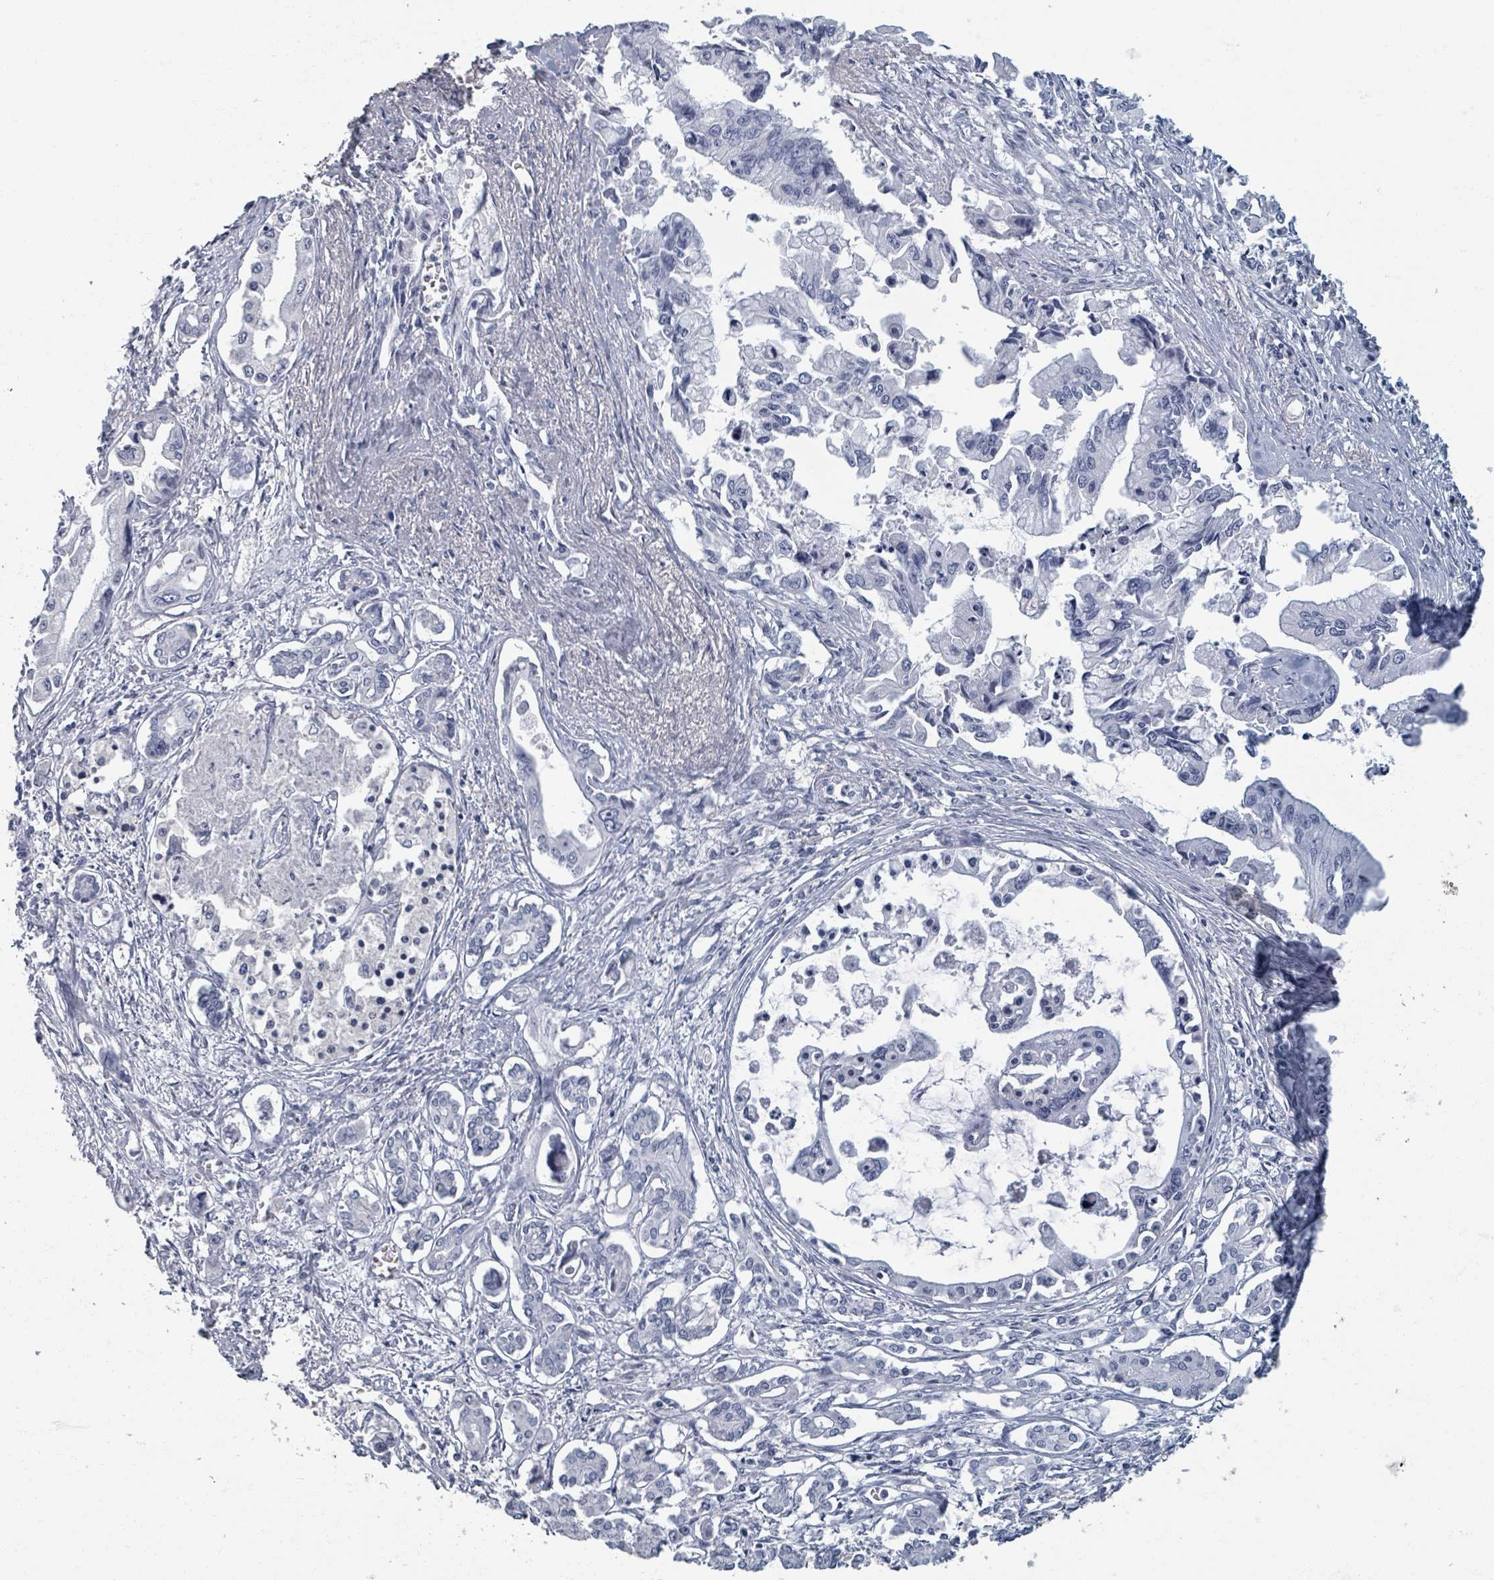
{"staining": {"intensity": "negative", "quantity": "none", "location": "none"}, "tissue": "pancreatic cancer", "cell_type": "Tumor cells", "image_type": "cancer", "snomed": [{"axis": "morphology", "description": "Adenocarcinoma, NOS"}, {"axis": "topography", "description": "Pancreas"}], "caption": "This is an immunohistochemistry image of human pancreatic cancer. There is no positivity in tumor cells.", "gene": "TAS2R1", "patient": {"sex": "male", "age": 84}}